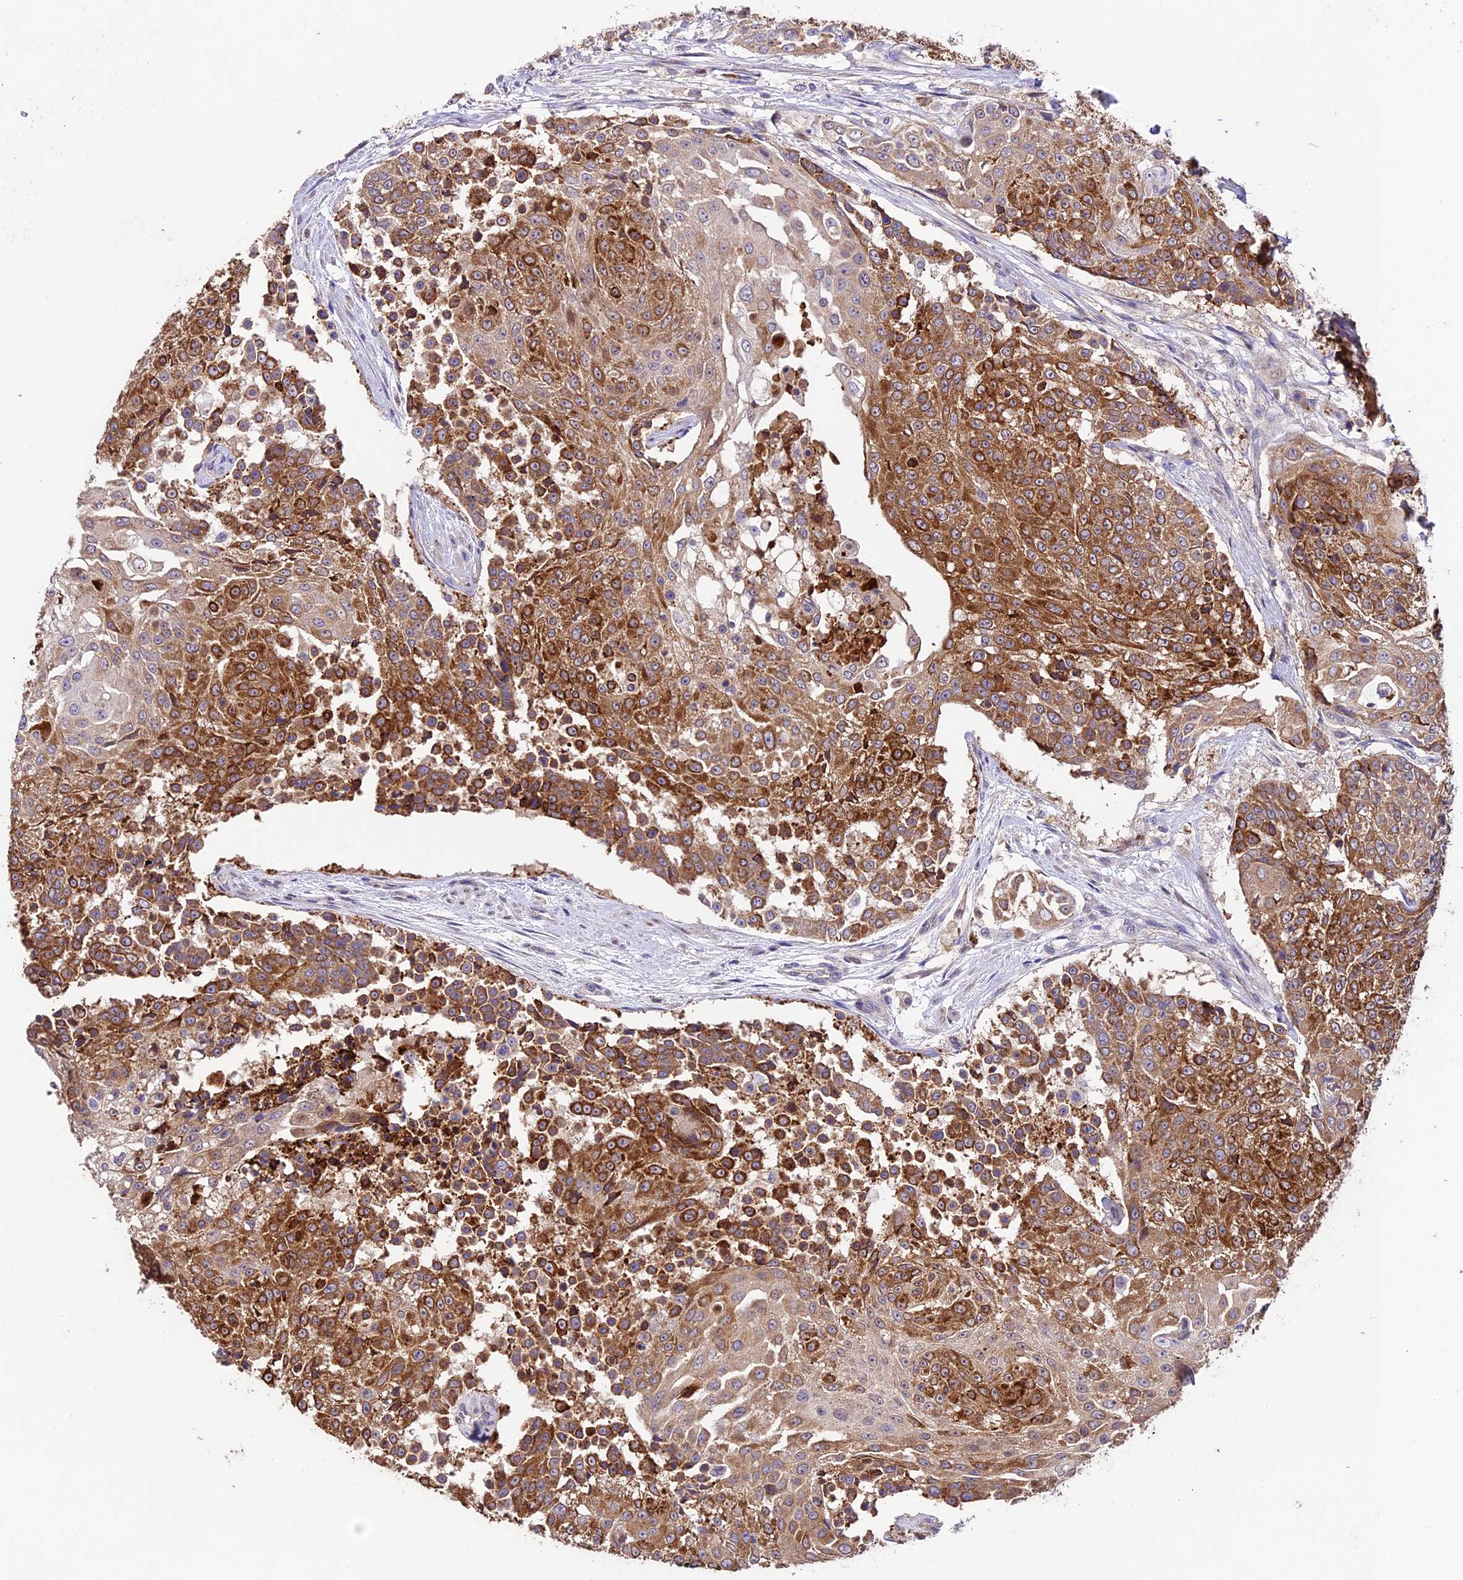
{"staining": {"intensity": "strong", "quantity": ">75%", "location": "cytoplasmic/membranous"}, "tissue": "urothelial cancer", "cell_type": "Tumor cells", "image_type": "cancer", "snomed": [{"axis": "morphology", "description": "Urothelial carcinoma, High grade"}, {"axis": "topography", "description": "Urinary bladder"}], "caption": "Tumor cells reveal high levels of strong cytoplasmic/membranous expression in approximately >75% of cells in human urothelial carcinoma (high-grade).", "gene": "SBNO2", "patient": {"sex": "female", "age": 63}}